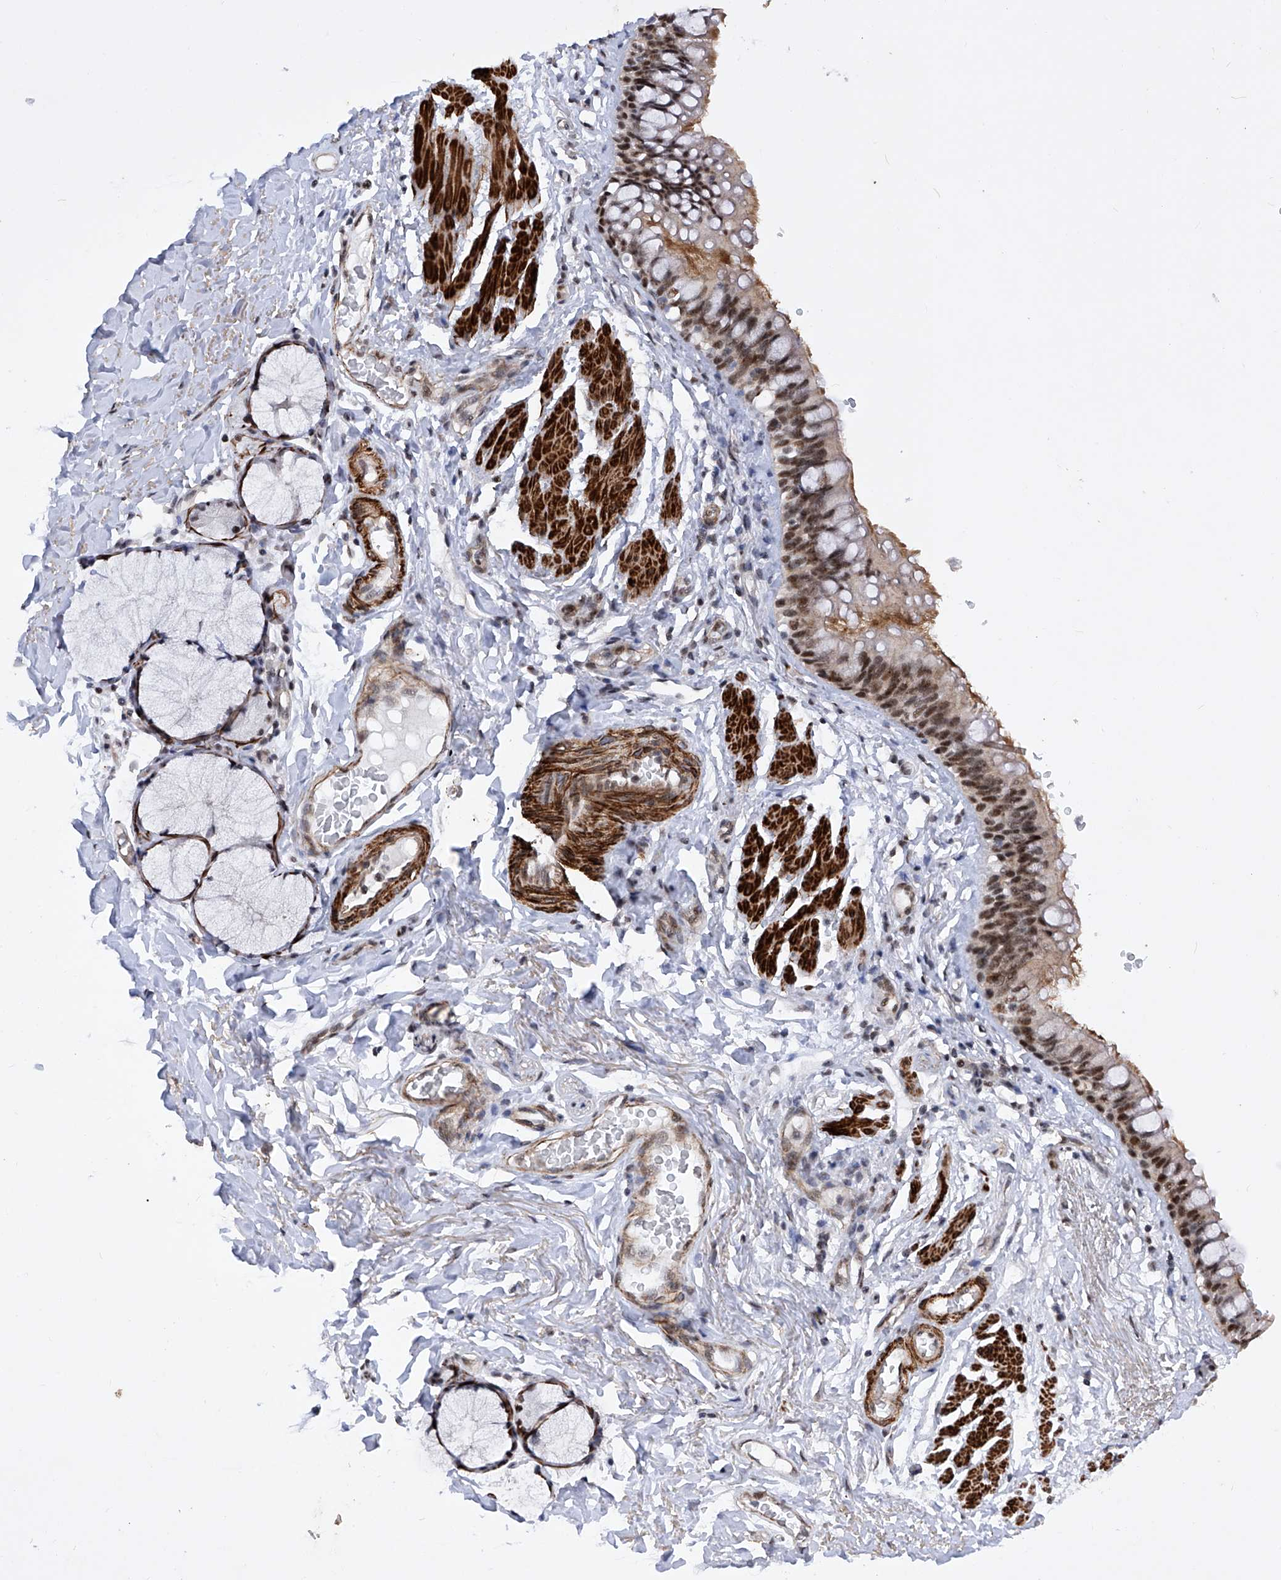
{"staining": {"intensity": "strong", "quantity": "25%-75%", "location": "cytoplasmic/membranous,nuclear"}, "tissue": "bronchus", "cell_type": "Respiratory epithelial cells", "image_type": "normal", "snomed": [{"axis": "morphology", "description": "Normal tissue, NOS"}, {"axis": "topography", "description": "Cartilage tissue"}, {"axis": "topography", "description": "Bronchus"}], "caption": "Strong cytoplasmic/membranous,nuclear positivity is appreciated in about 25%-75% of respiratory epithelial cells in benign bronchus. The staining was performed using DAB, with brown indicating positive protein expression. Nuclei are stained blue with hematoxylin.", "gene": "NFATC4", "patient": {"sex": "female", "age": 36}}